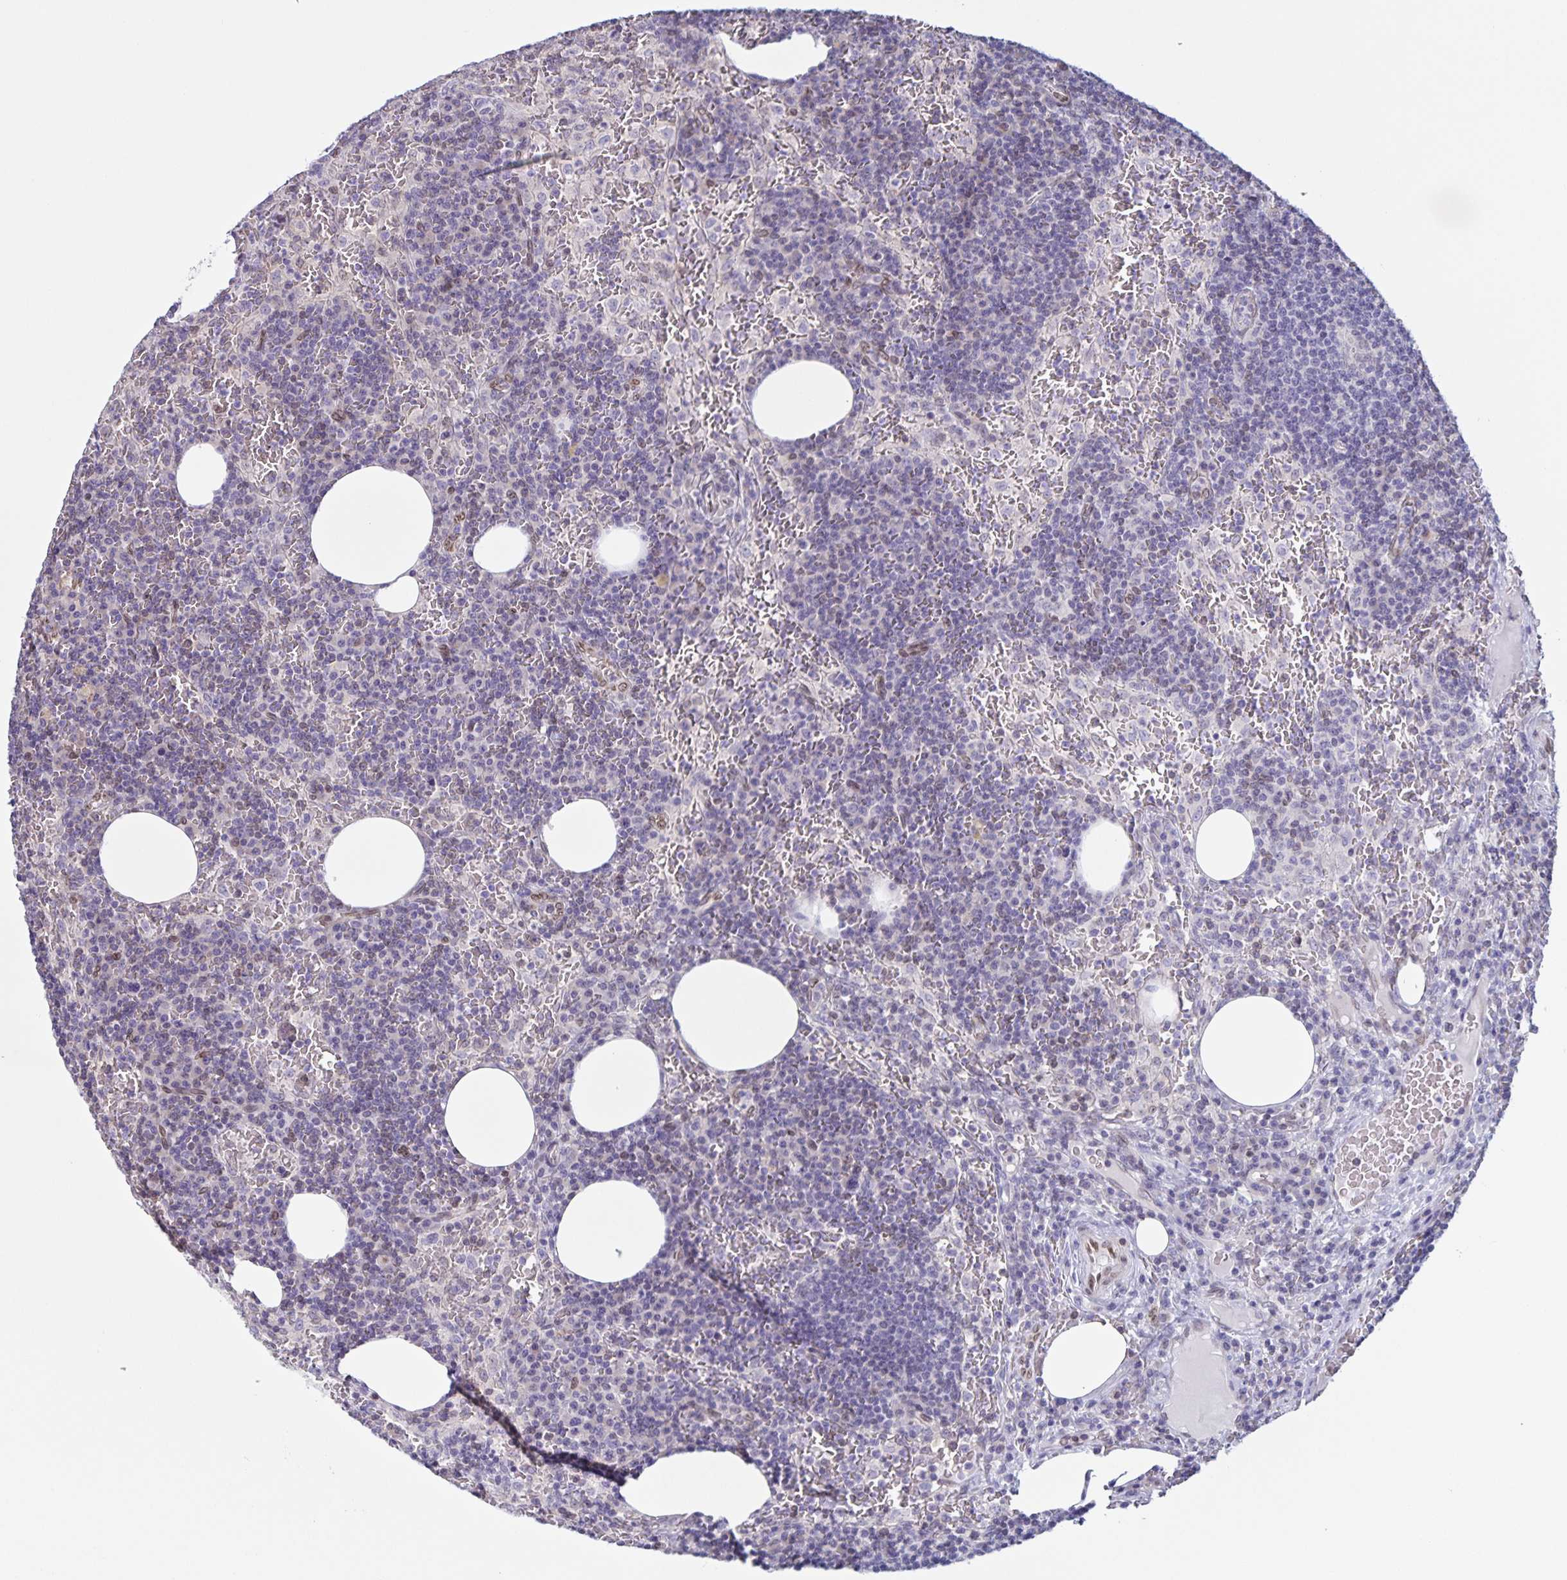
{"staining": {"intensity": "negative", "quantity": "none", "location": "none"}, "tissue": "lymph node", "cell_type": "Germinal center cells", "image_type": "normal", "snomed": [{"axis": "morphology", "description": "Normal tissue, NOS"}, {"axis": "topography", "description": "Lymph node"}], "caption": "Histopathology image shows no significant protein staining in germinal center cells of unremarkable lymph node.", "gene": "SYNE2", "patient": {"sex": "male", "age": 67}}